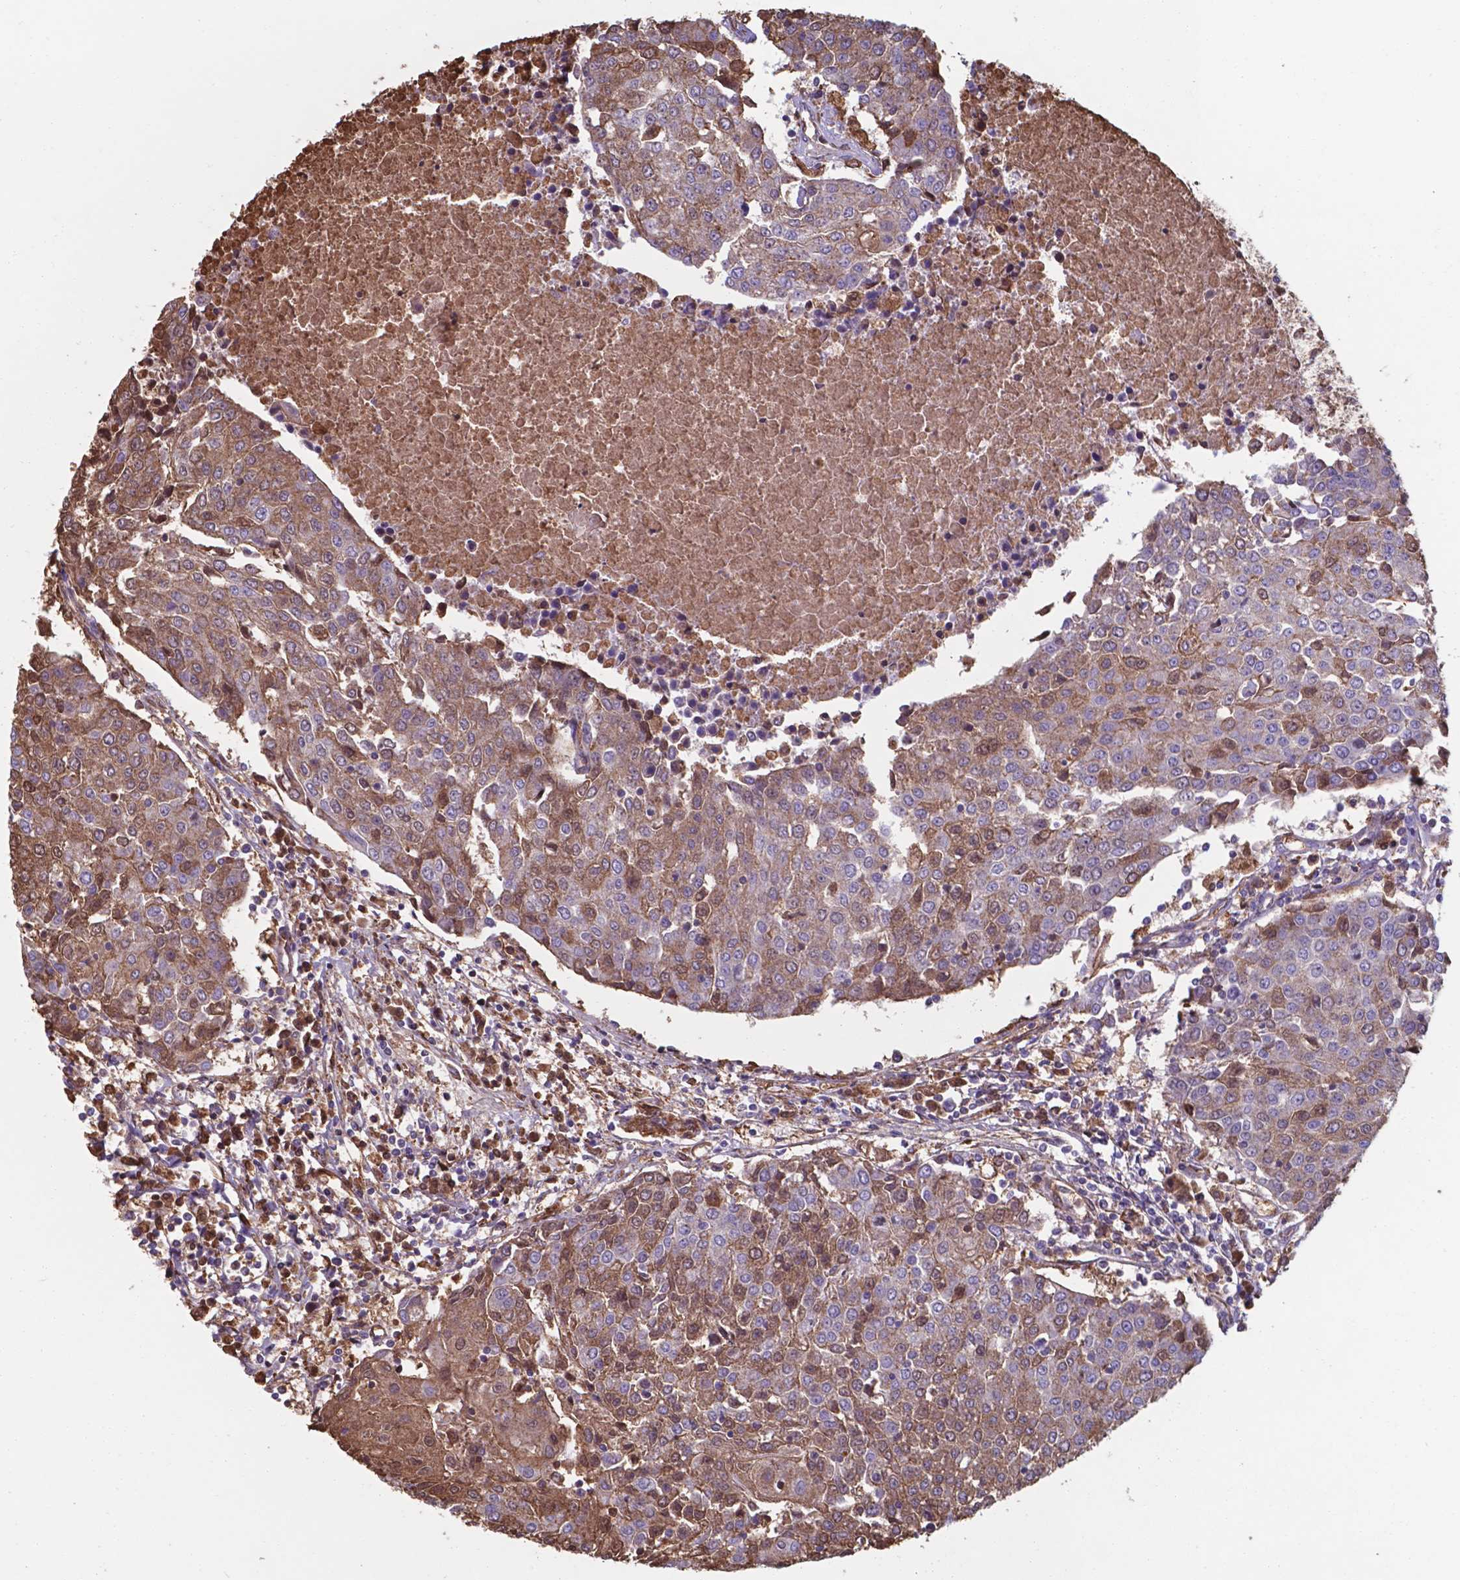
{"staining": {"intensity": "moderate", "quantity": ">75%", "location": "cytoplasmic/membranous"}, "tissue": "urothelial cancer", "cell_type": "Tumor cells", "image_type": "cancer", "snomed": [{"axis": "morphology", "description": "Urothelial carcinoma, High grade"}, {"axis": "topography", "description": "Urinary bladder"}], "caption": "The immunohistochemical stain highlights moderate cytoplasmic/membranous expression in tumor cells of urothelial cancer tissue.", "gene": "SERPINA1", "patient": {"sex": "female", "age": 85}}